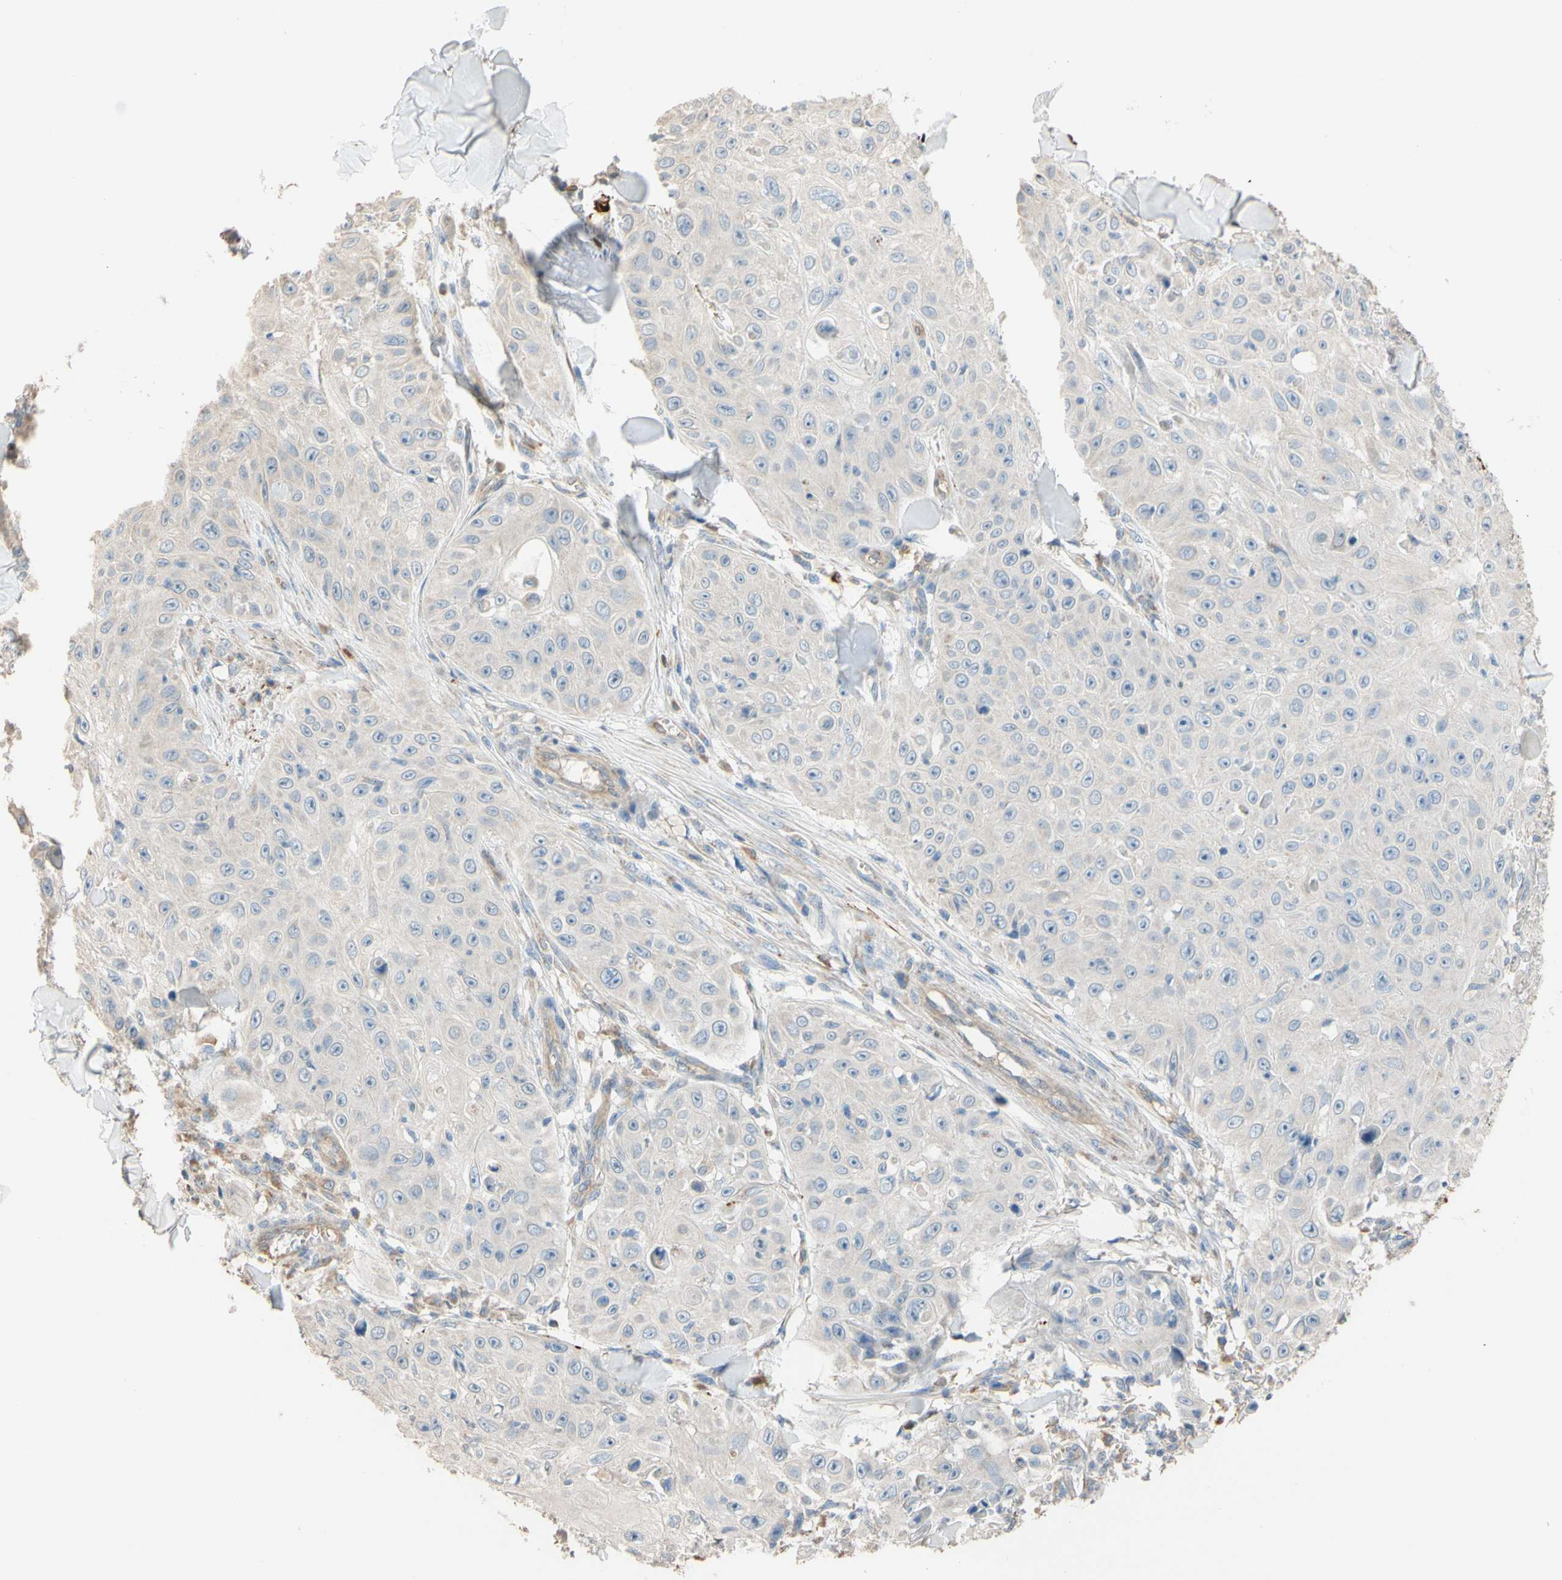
{"staining": {"intensity": "weak", "quantity": "25%-75%", "location": "cytoplasmic/membranous"}, "tissue": "skin cancer", "cell_type": "Tumor cells", "image_type": "cancer", "snomed": [{"axis": "morphology", "description": "Squamous cell carcinoma, NOS"}, {"axis": "topography", "description": "Skin"}], "caption": "Immunohistochemistry photomicrograph of neoplastic tissue: squamous cell carcinoma (skin) stained using immunohistochemistry demonstrates low levels of weak protein expression localized specifically in the cytoplasmic/membranous of tumor cells, appearing as a cytoplasmic/membranous brown color.", "gene": "ALDH1A2", "patient": {"sex": "male", "age": 86}}